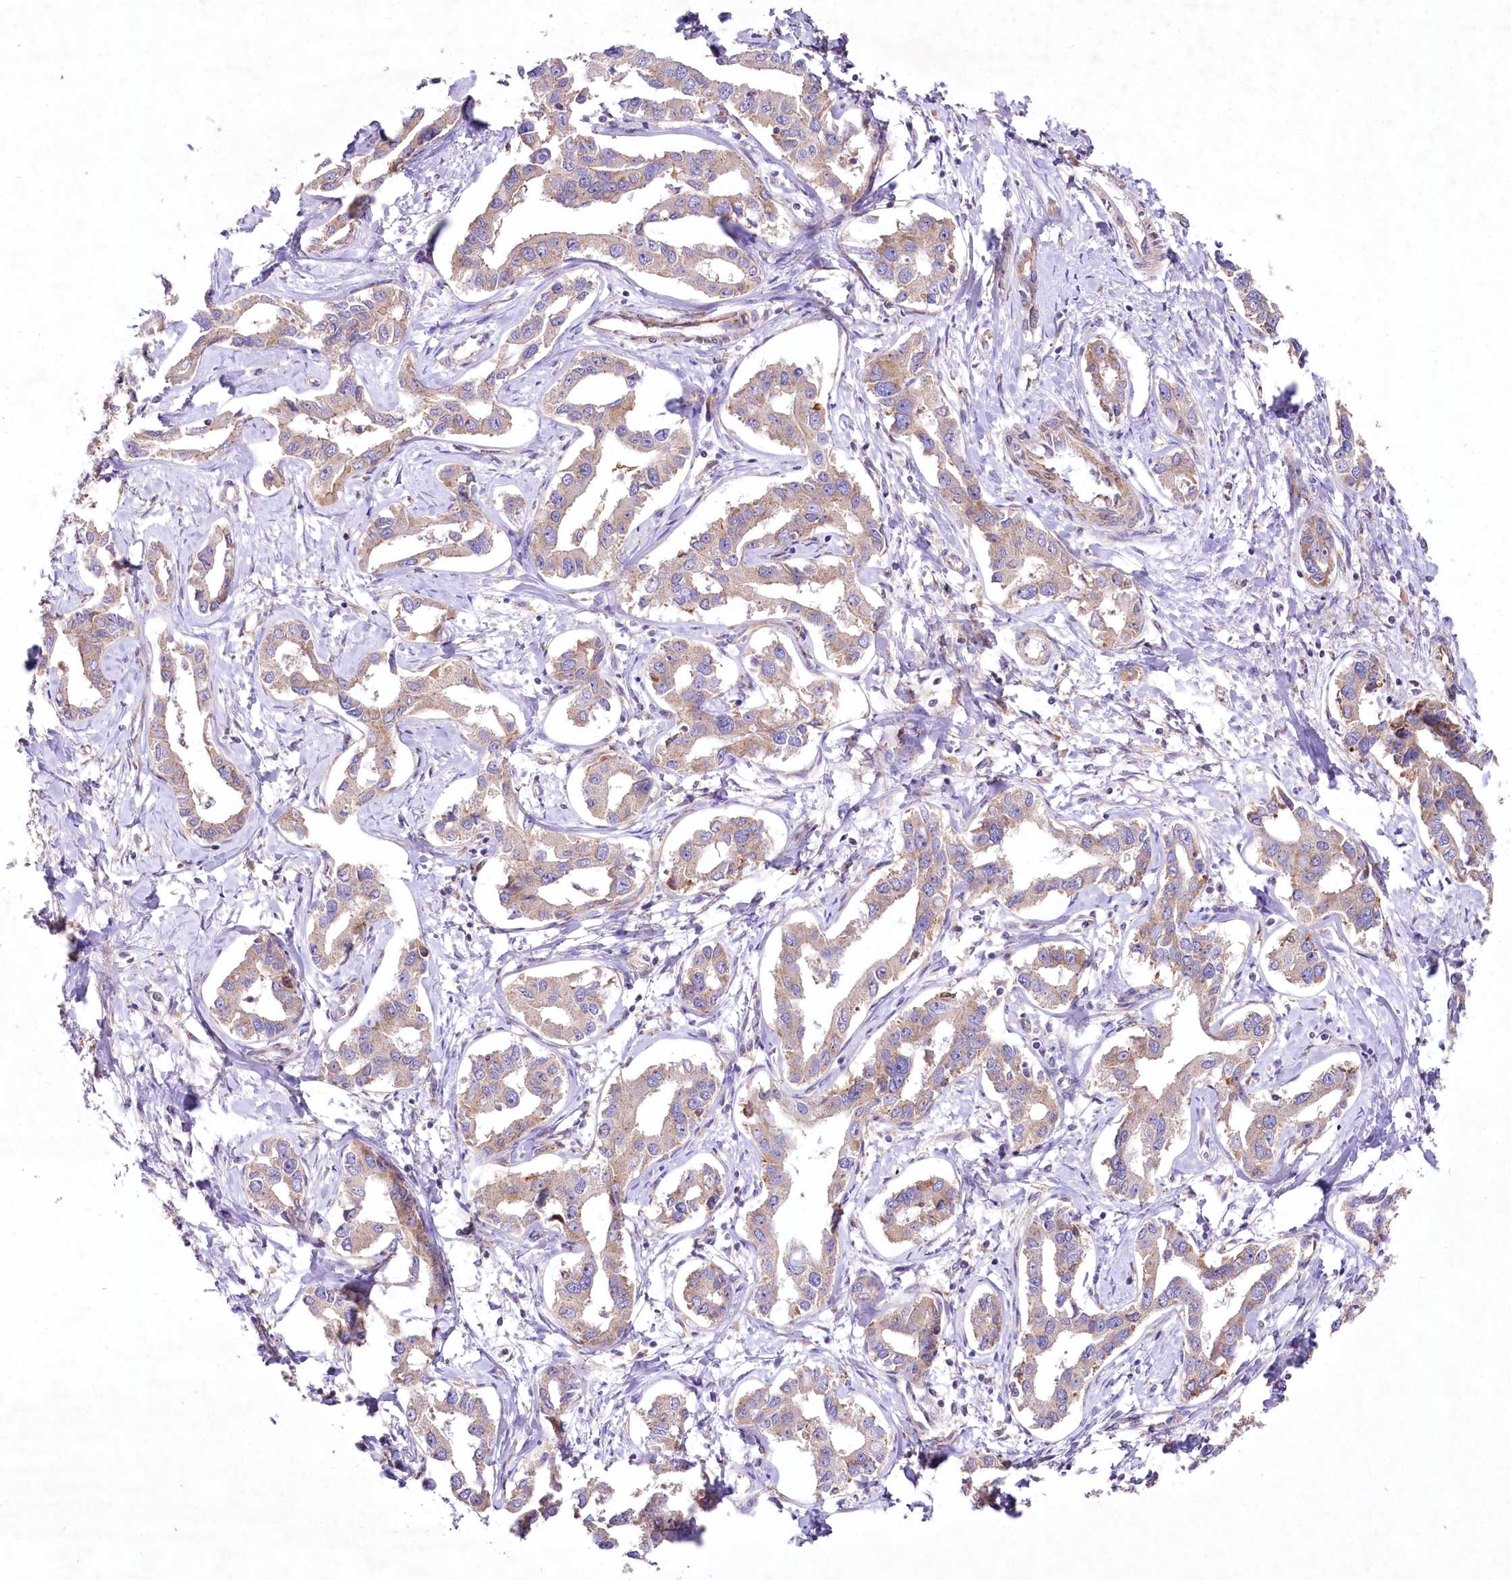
{"staining": {"intensity": "weak", "quantity": ">75%", "location": "cytoplasmic/membranous"}, "tissue": "liver cancer", "cell_type": "Tumor cells", "image_type": "cancer", "snomed": [{"axis": "morphology", "description": "Cholangiocarcinoma"}, {"axis": "topography", "description": "Liver"}], "caption": "Weak cytoplasmic/membranous protein staining is appreciated in about >75% of tumor cells in liver cholangiocarcinoma.", "gene": "STX6", "patient": {"sex": "male", "age": 59}}